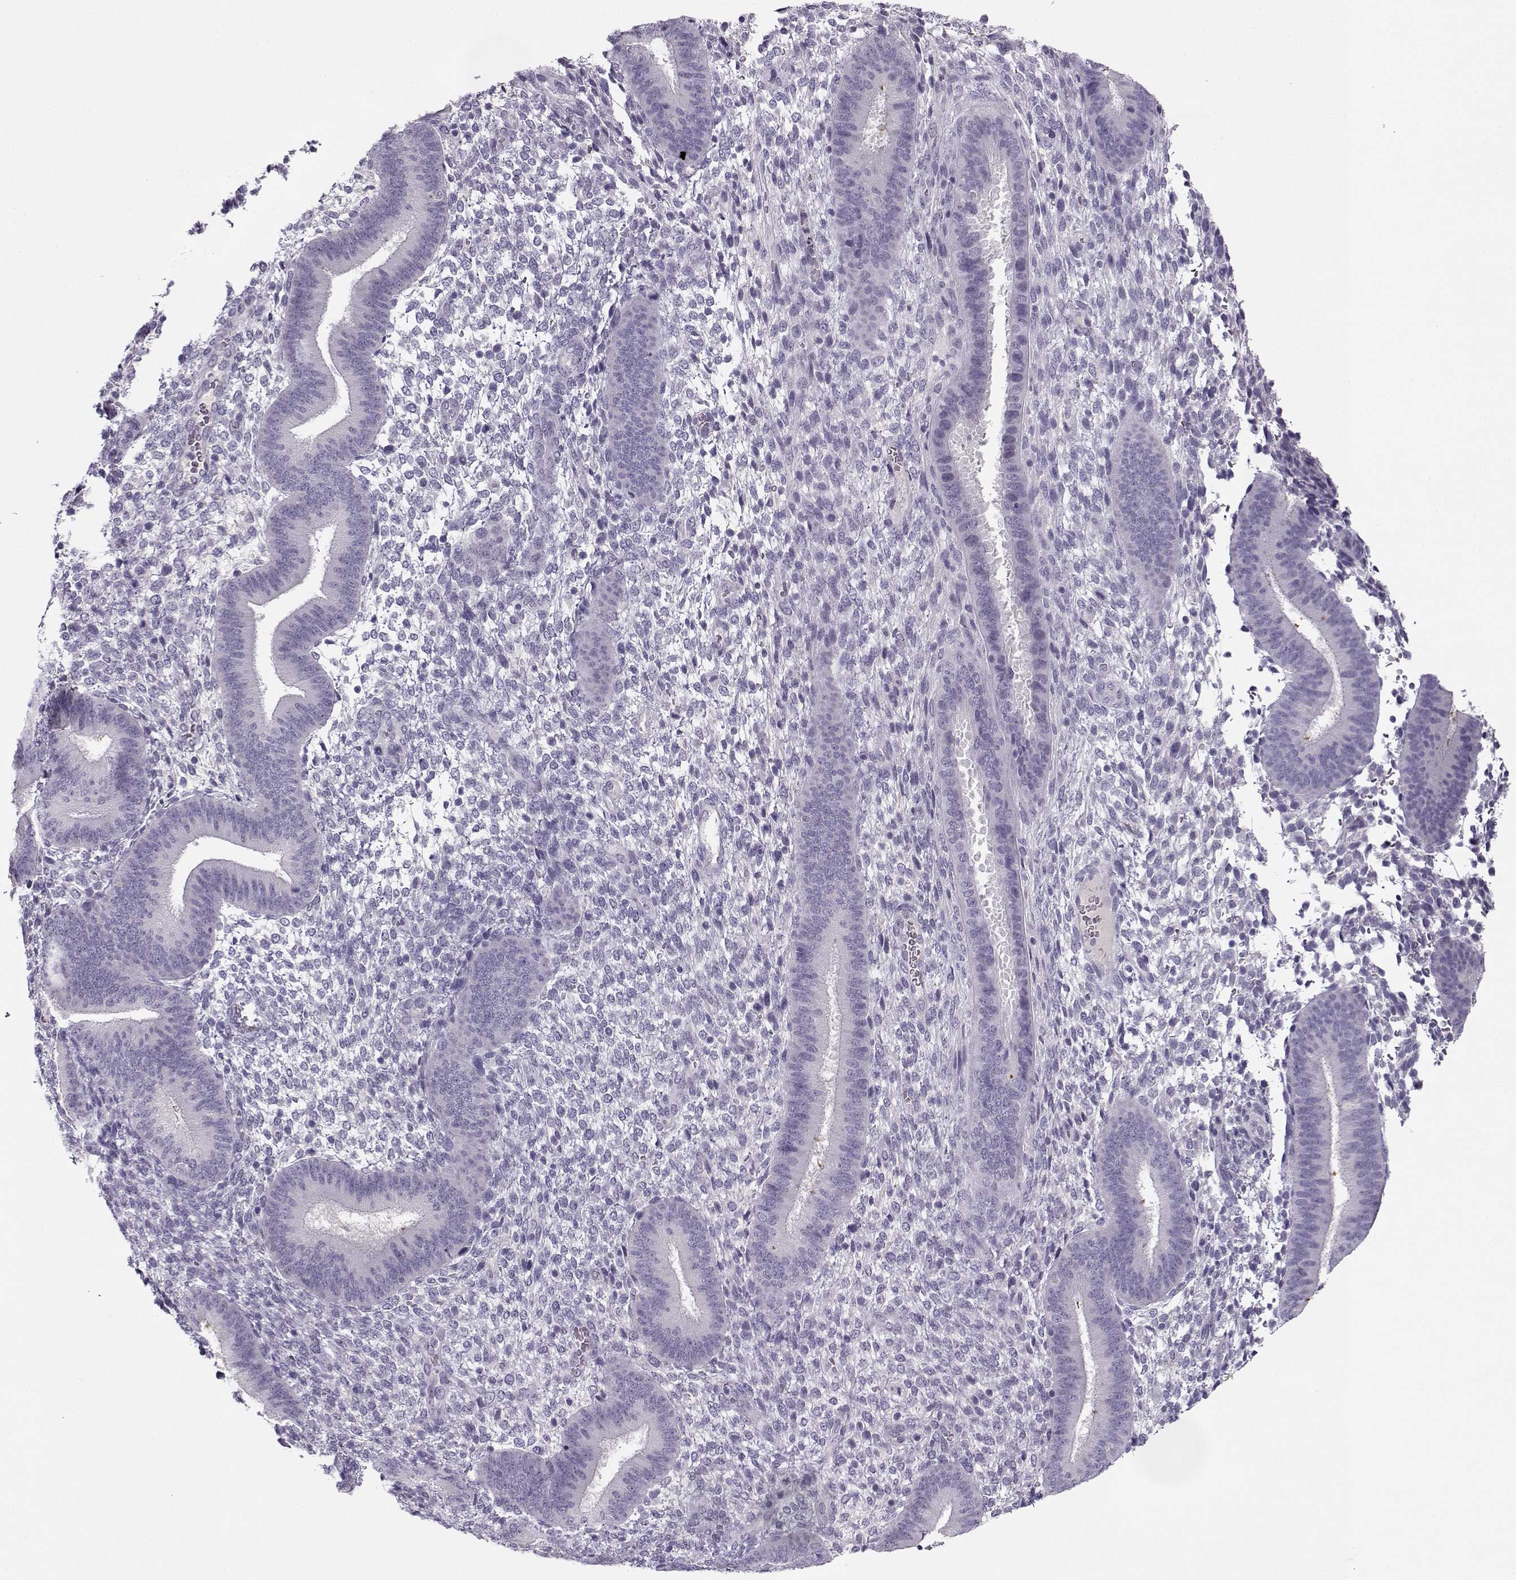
{"staining": {"intensity": "negative", "quantity": "none", "location": "none"}, "tissue": "endometrium", "cell_type": "Cells in endometrial stroma", "image_type": "normal", "snomed": [{"axis": "morphology", "description": "Normal tissue, NOS"}, {"axis": "topography", "description": "Endometrium"}], "caption": "High power microscopy micrograph of an immunohistochemistry (IHC) photomicrograph of unremarkable endometrium, revealing no significant staining in cells in endometrial stroma. Brightfield microscopy of immunohistochemistry (IHC) stained with DAB (brown) and hematoxylin (blue), captured at high magnification.", "gene": "CFAP77", "patient": {"sex": "female", "age": 39}}